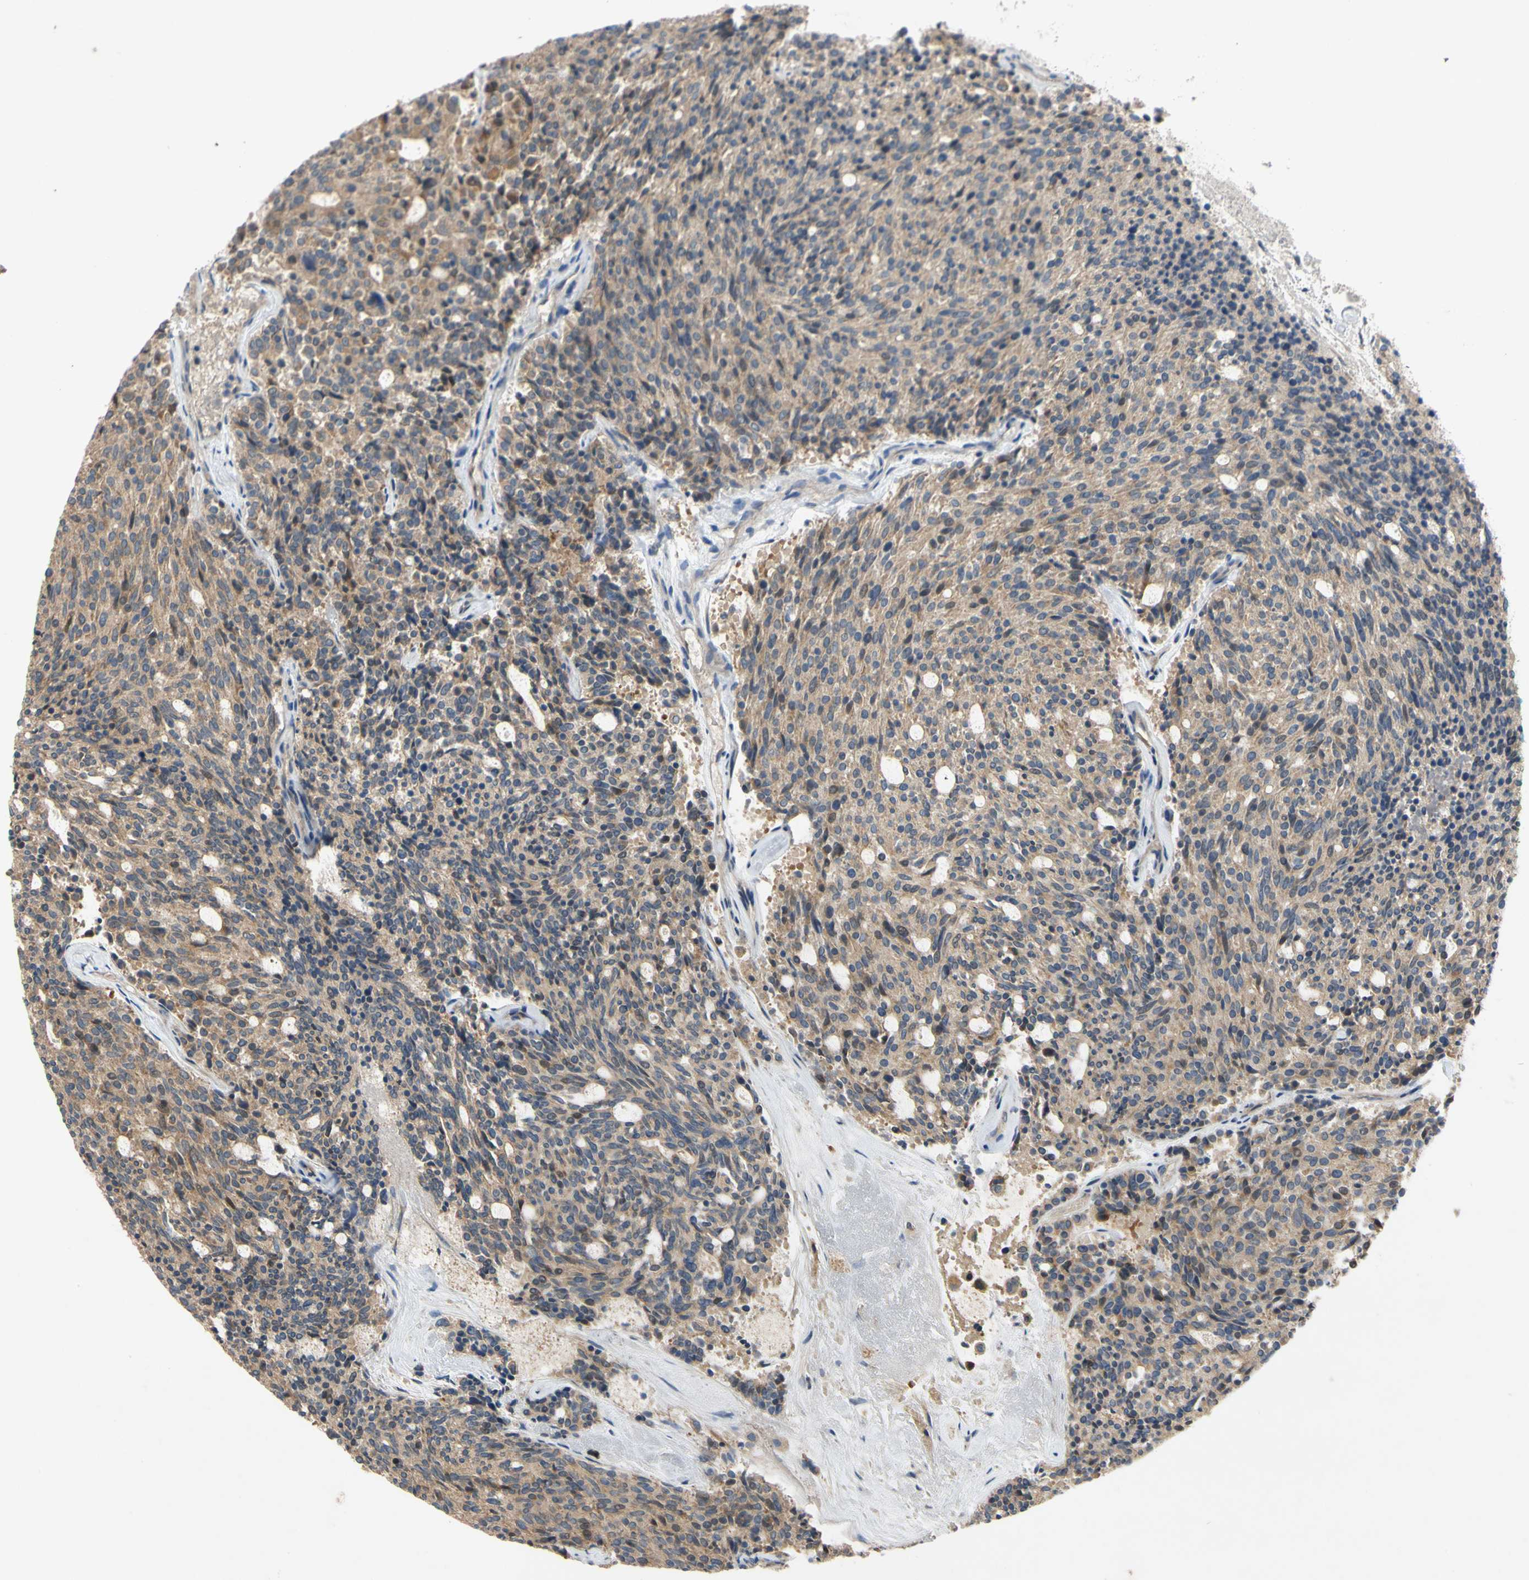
{"staining": {"intensity": "moderate", "quantity": ">75%", "location": "cytoplasmic/membranous"}, "tissue": "carcinoid", "cell_type": "Tumor cells", "image_type": "cancer", "snomed": [{"axis": "morphology", "description": "Carcinoid, malignant, NOS"}, {"axis": "topography", "description": "Pancreas"}], "caption": "High-magnification brightfield microscopy of carcinoid stained with DAB (brown) and counterstained with hematoxylin (blue). tumor cells exhibit moderate cytoplasmic/membranous positivity is seen in approximately>75% of cells.", "gene": "MBTPS2", "patient": {"sex": "female", "age": 54}}